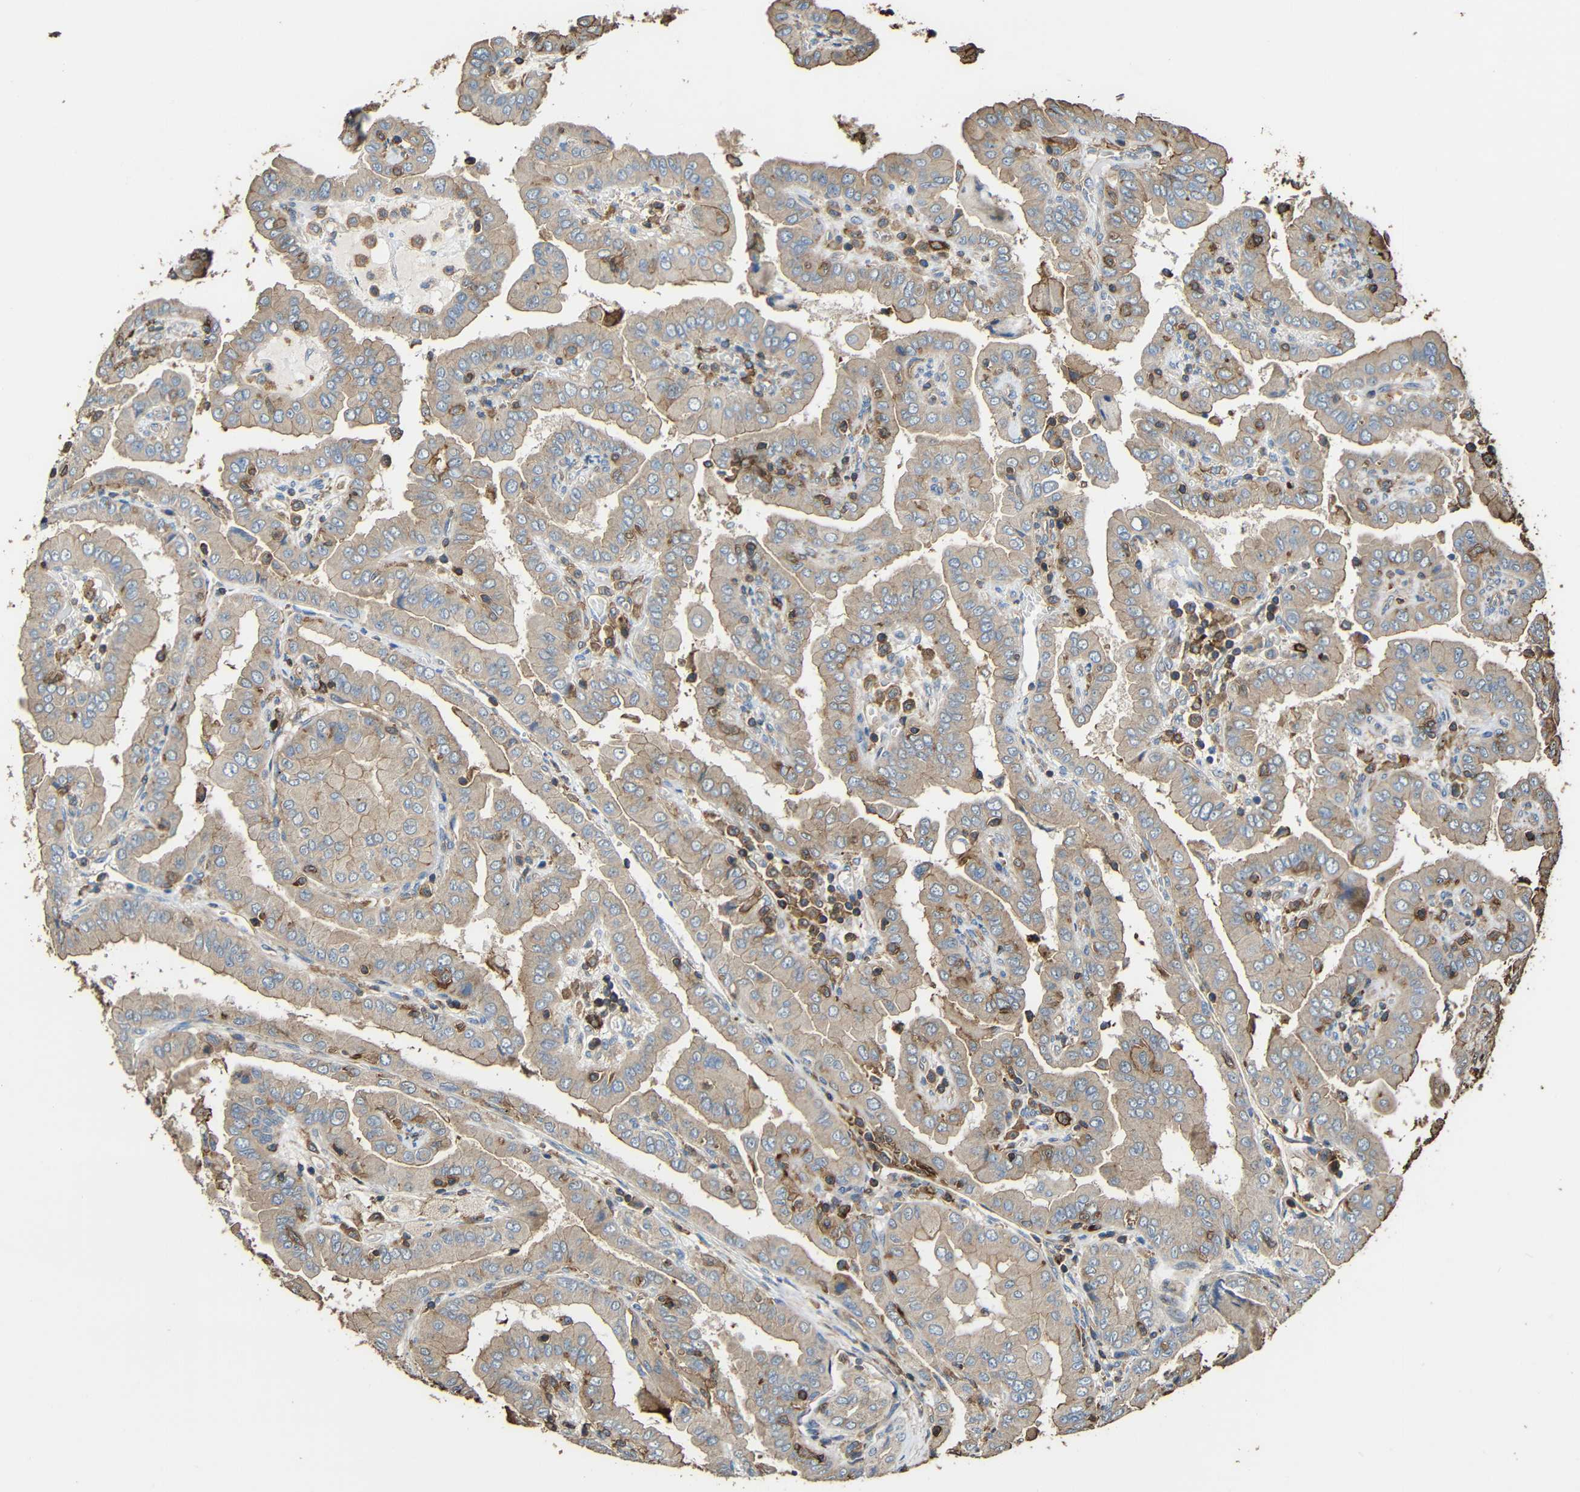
{"staining": {"intensity": "weak", "quantity": "<25%", "location": "cytoplasmic/membranous"}, "tissue": "thyroid cancer", "cell_type": "Tumor cells", "image_type": "cancer", "snomed": [{"axis": "morphology", "description": "Papillary adenocarcinoma, NOS"}, {"axis": "topography", "description": "Thyroid gland"}], "caption": "This image is of thyroid cancer stained with immunohistochemistry (IHC) to label a protein in brown with the nuclei are counter-stained blue. There is no expression in tumor cells.", "gene": "RHOT2", "patient": {"sex": "male", "age": 33}}